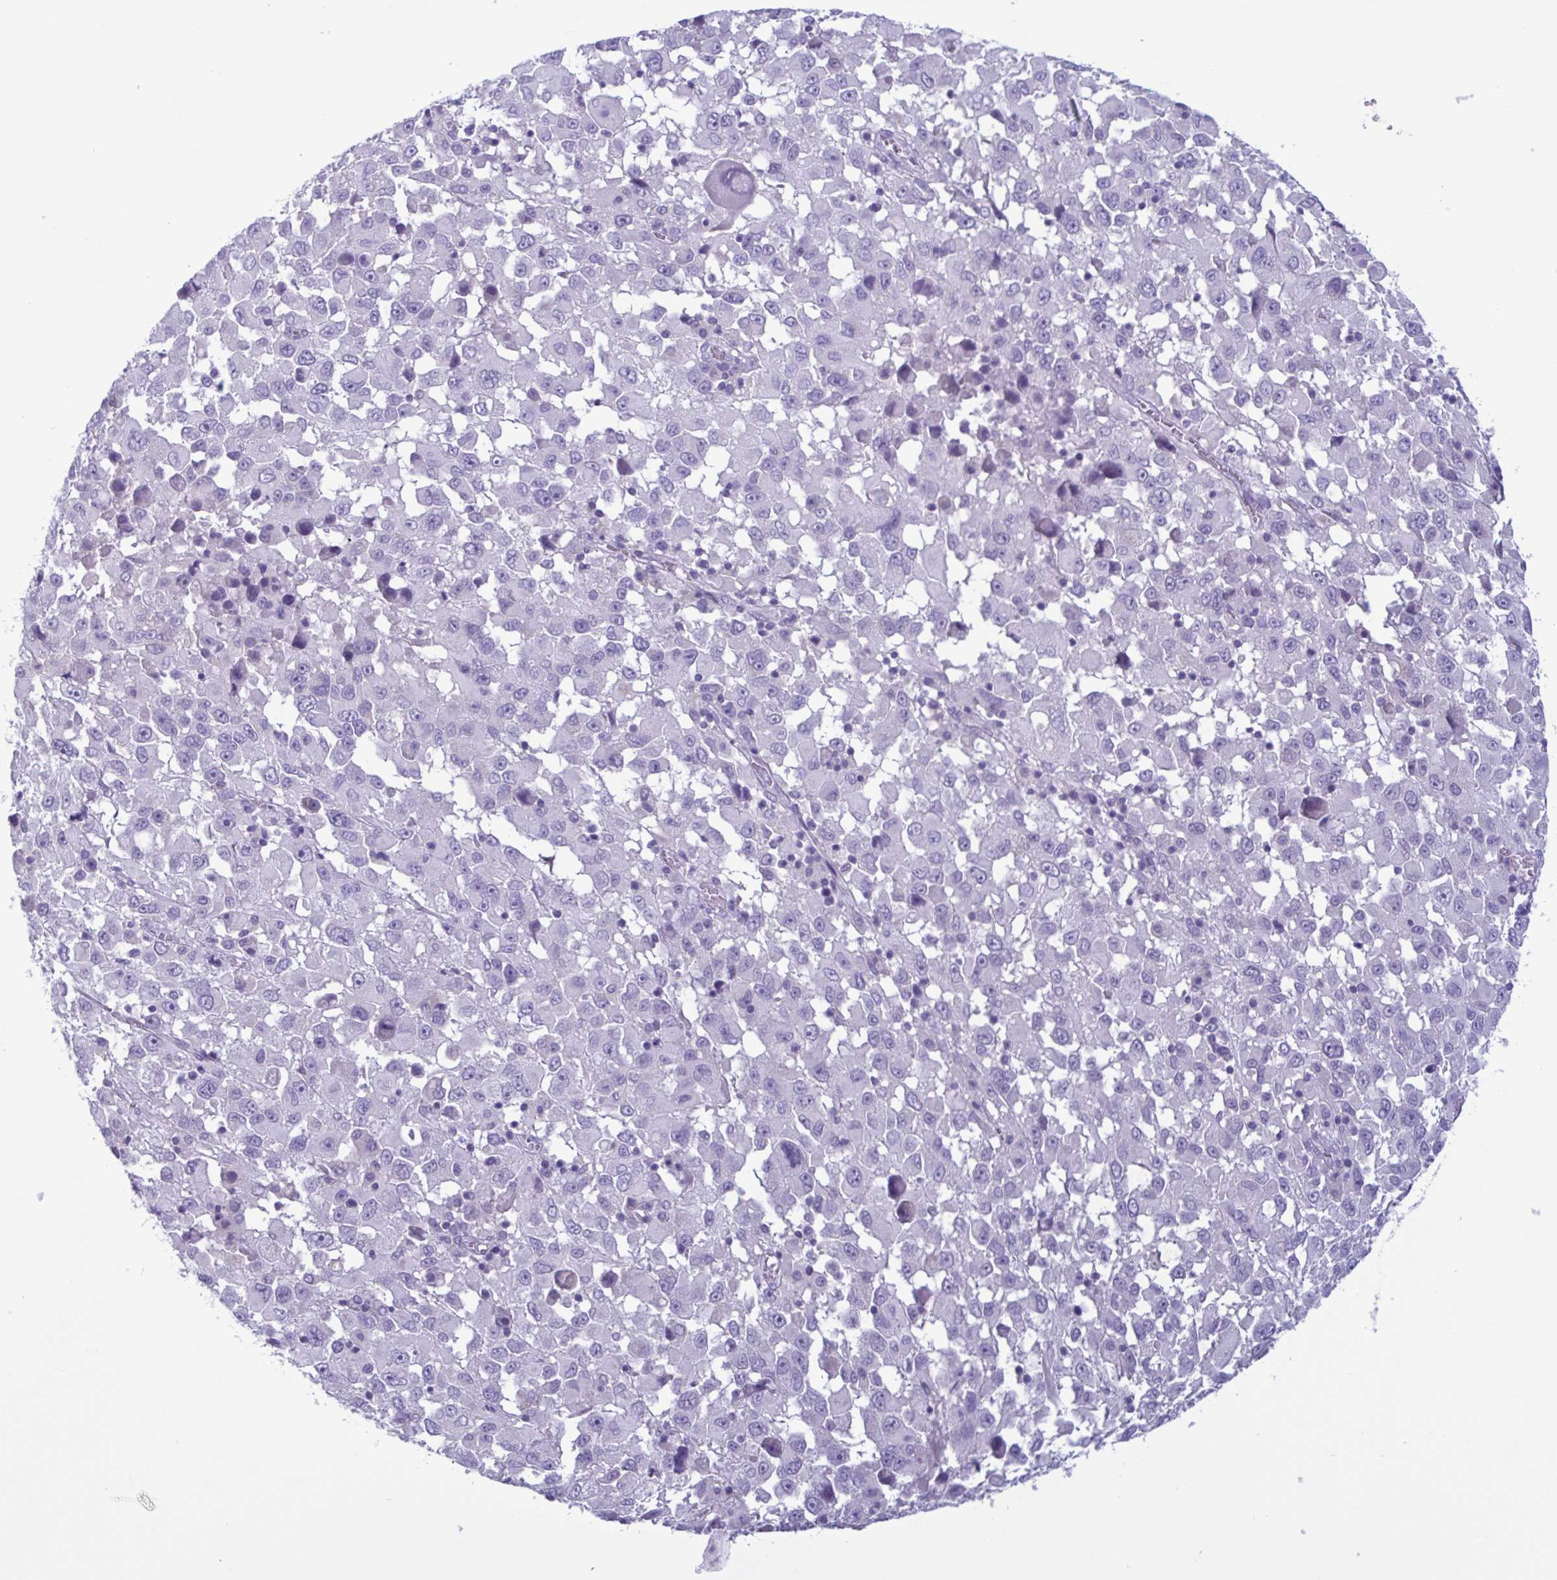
{"staining": {"intensity": "negative", "quantity": "none", "location": "none"}, "tissue": "melanoma", "cell_type": "Tumor cells", "image_type": "cancer", "snomed": [{"axis": "morphology", "description": "Malignant melanoma, Metastatic site"}, {"axis": "topography", "description": "Soft tissue"}], "caption": "An image of melanoma stained for a protein displays no brown staining in tumor cells.", "gene": "INAFM1", "patient": {"sex": "male", "age": 50}}